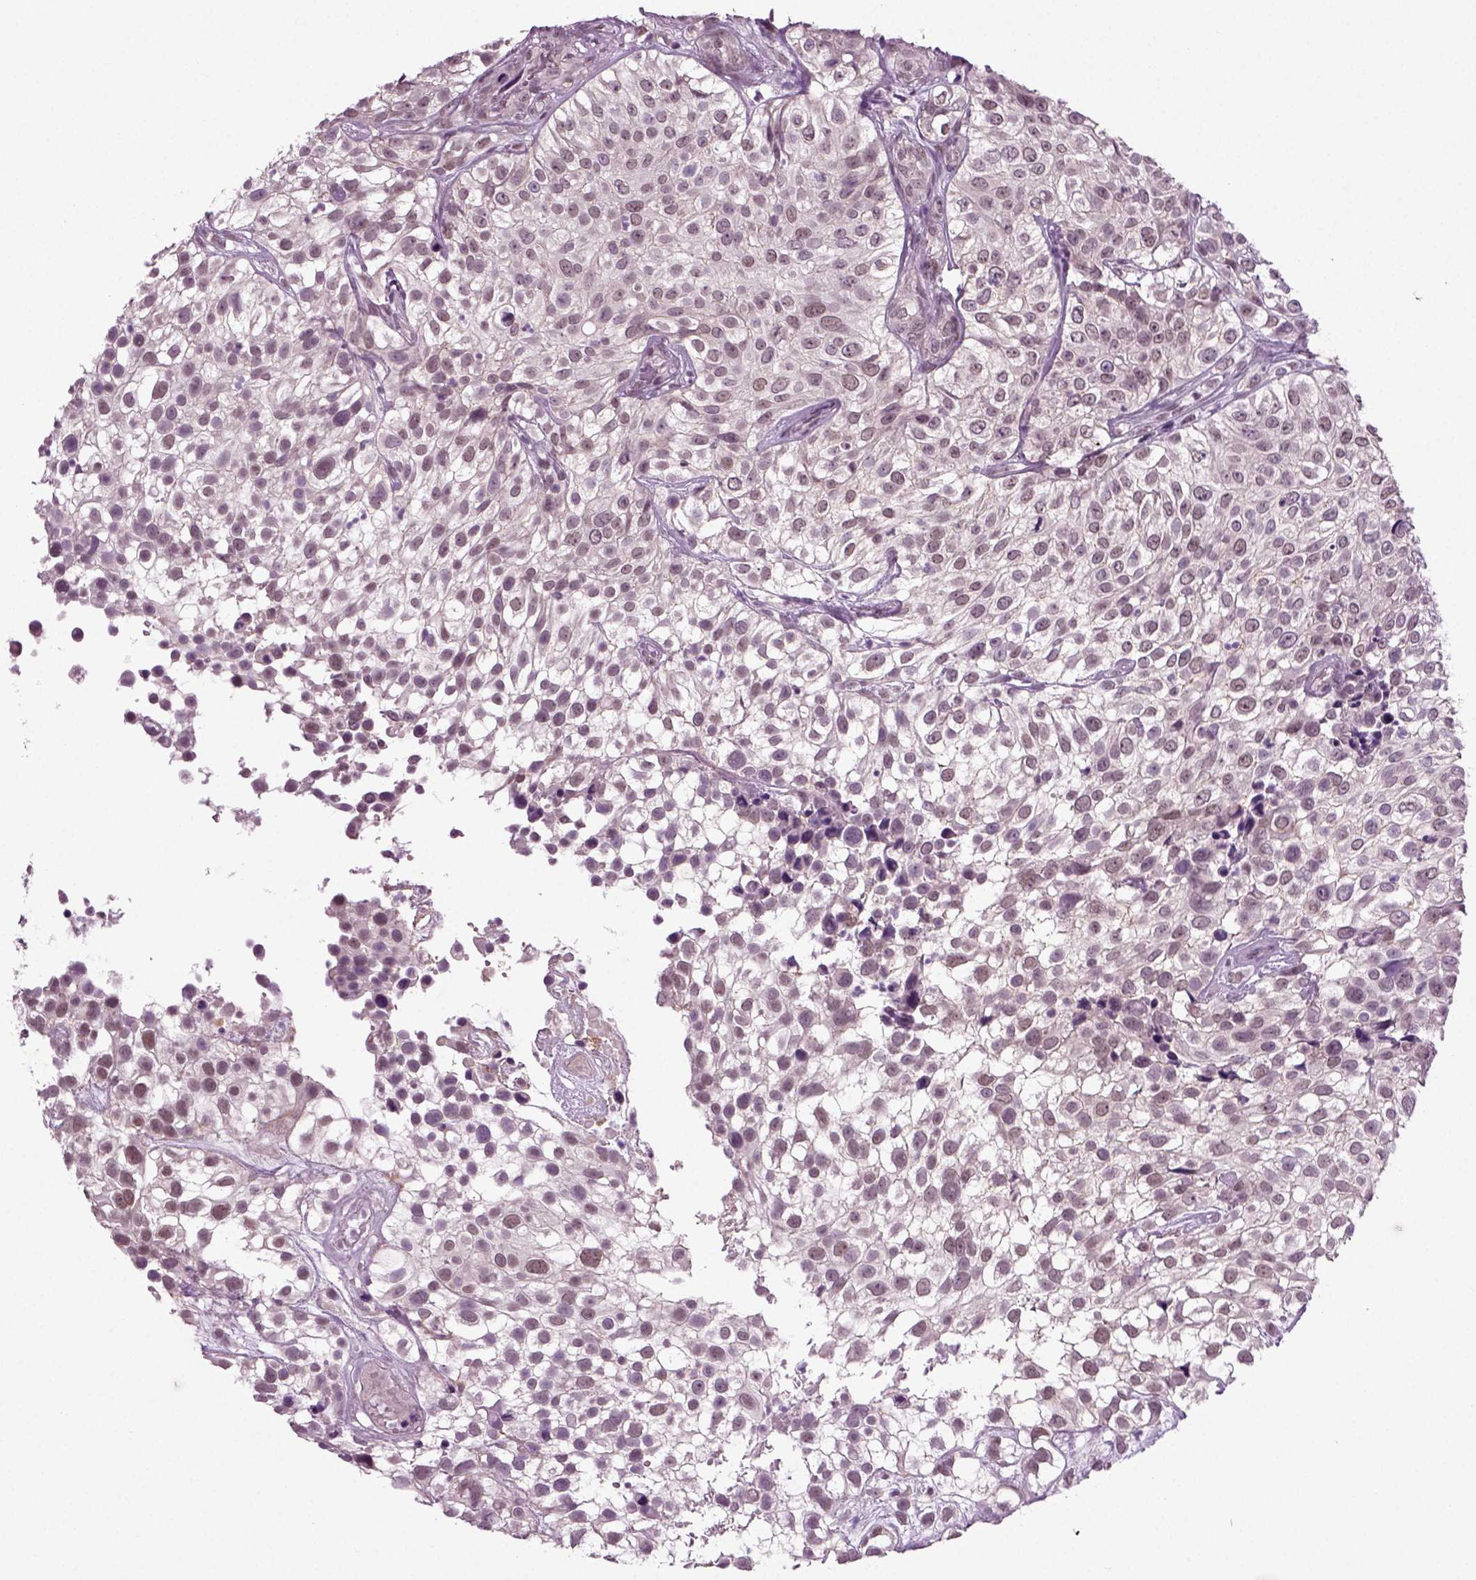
{"staining": {"intensity": "moderate", "quantity": "<25%", "location": "nuclear"}, "tissue": "urothelial cancer", "cell_type": "Tumor cells", "image_type": "cancer", "snomed": [{"axis": "morphology", "description": "Urothelial carcinoma, High grade"}, {"axis": "topography", "description": "Urinary bladder"}], "caption": "Tumor cells reveal low levels of moderate nuclear expression in approximately <25% of cells in human high-grade urothelial carcinoma.", "gene": "RCOR3", "patient": {"sex": "male", "age": 56}}